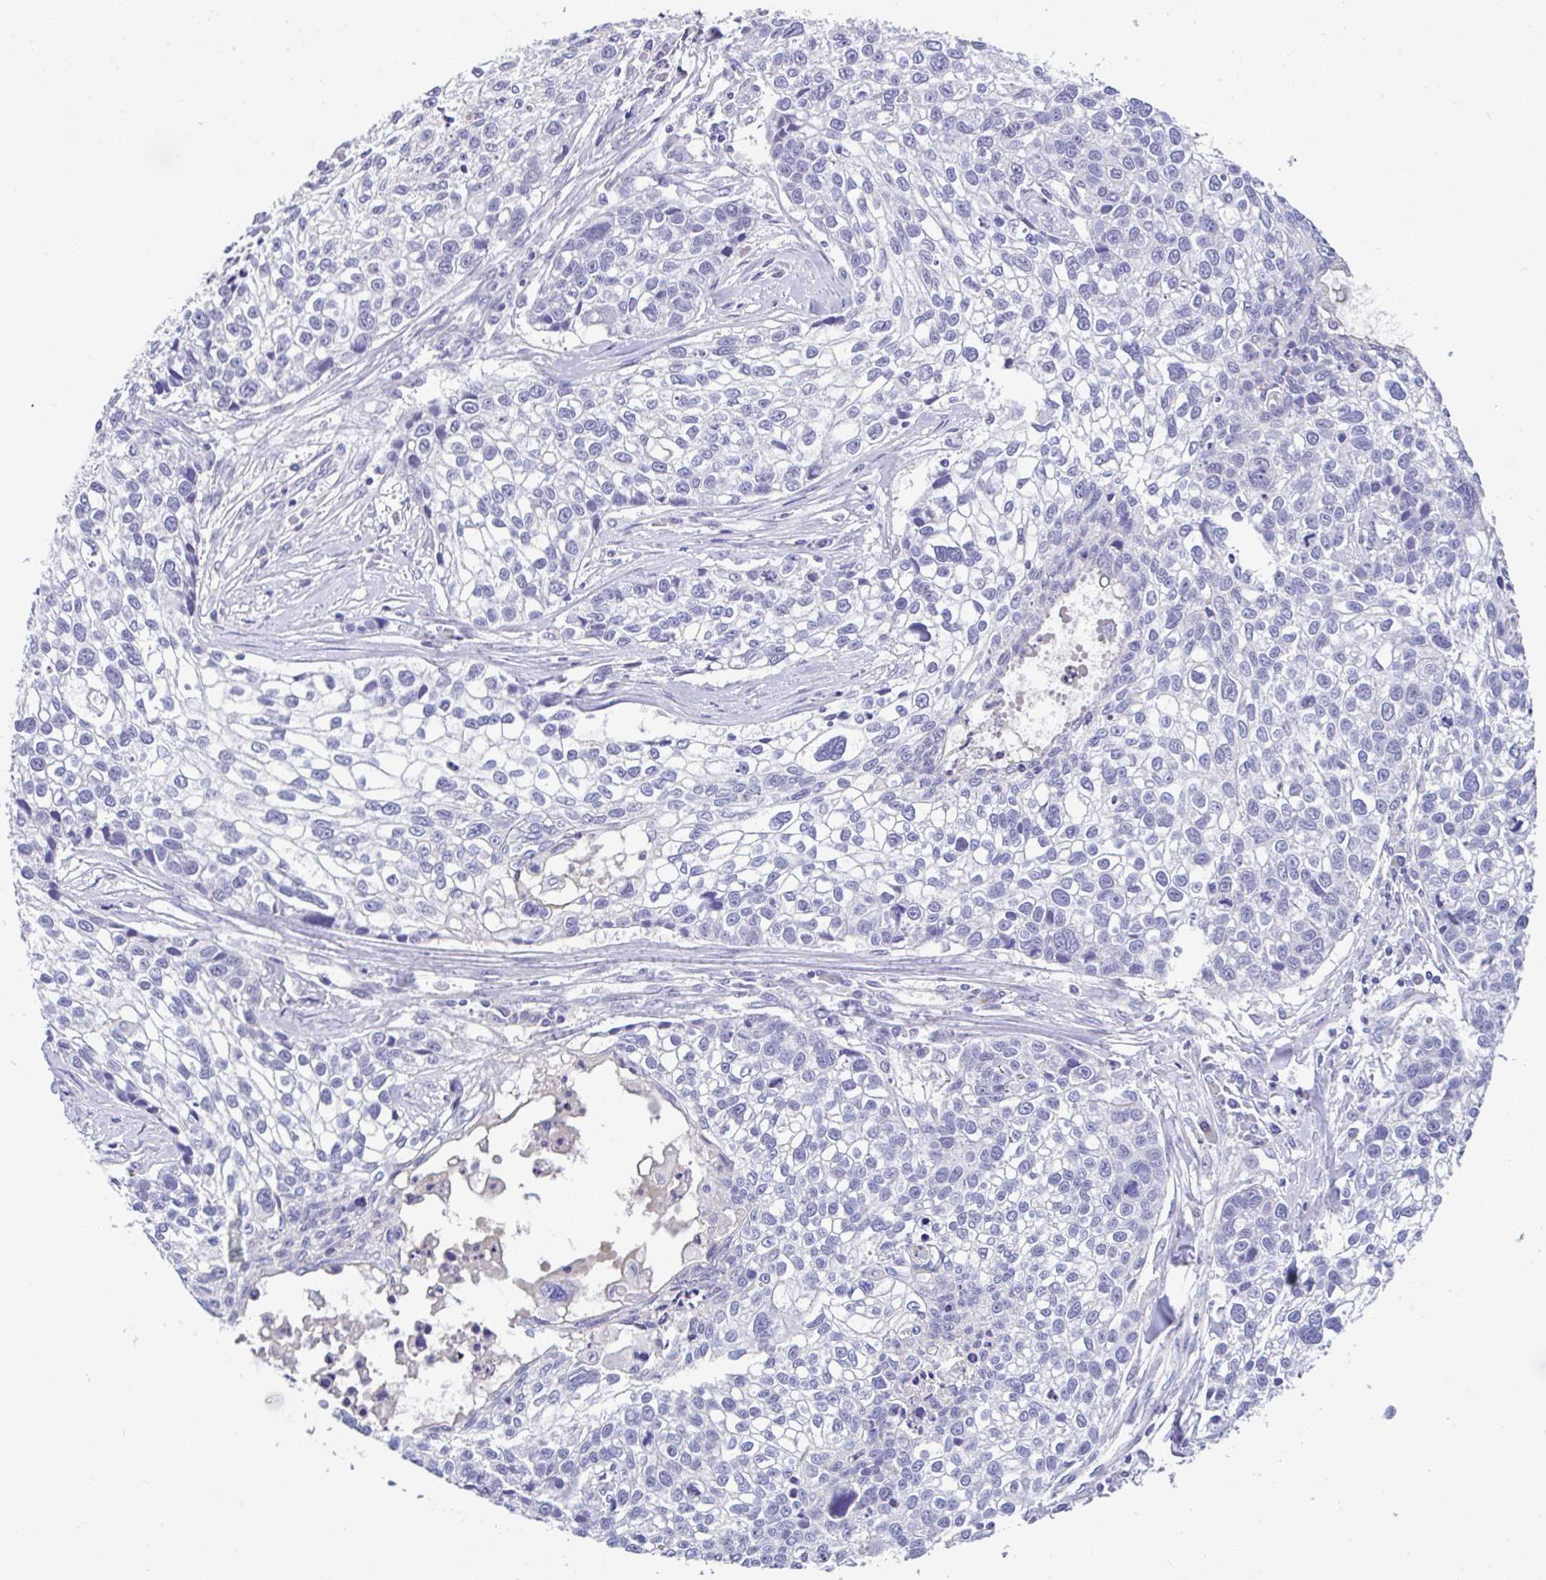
{"staining": {"intensity": "negative", "quantity": "none", "location": "none"}, "tissue": "lung cancer", "cell_type": "Tumor cells", "image_type": "cancer", "snomed": [{"axis": "morphology", "description": "Squamous cell carcinoma, NOS"}, {"axis": "topography", "description": "Lung"}], "caption": "The immunohistochemistry photomicrograph has no significant expression in tumor cells of lung cancer tissue.", "gene": "SERPINE3", "patient": {"sex": "male", "age": 74}}